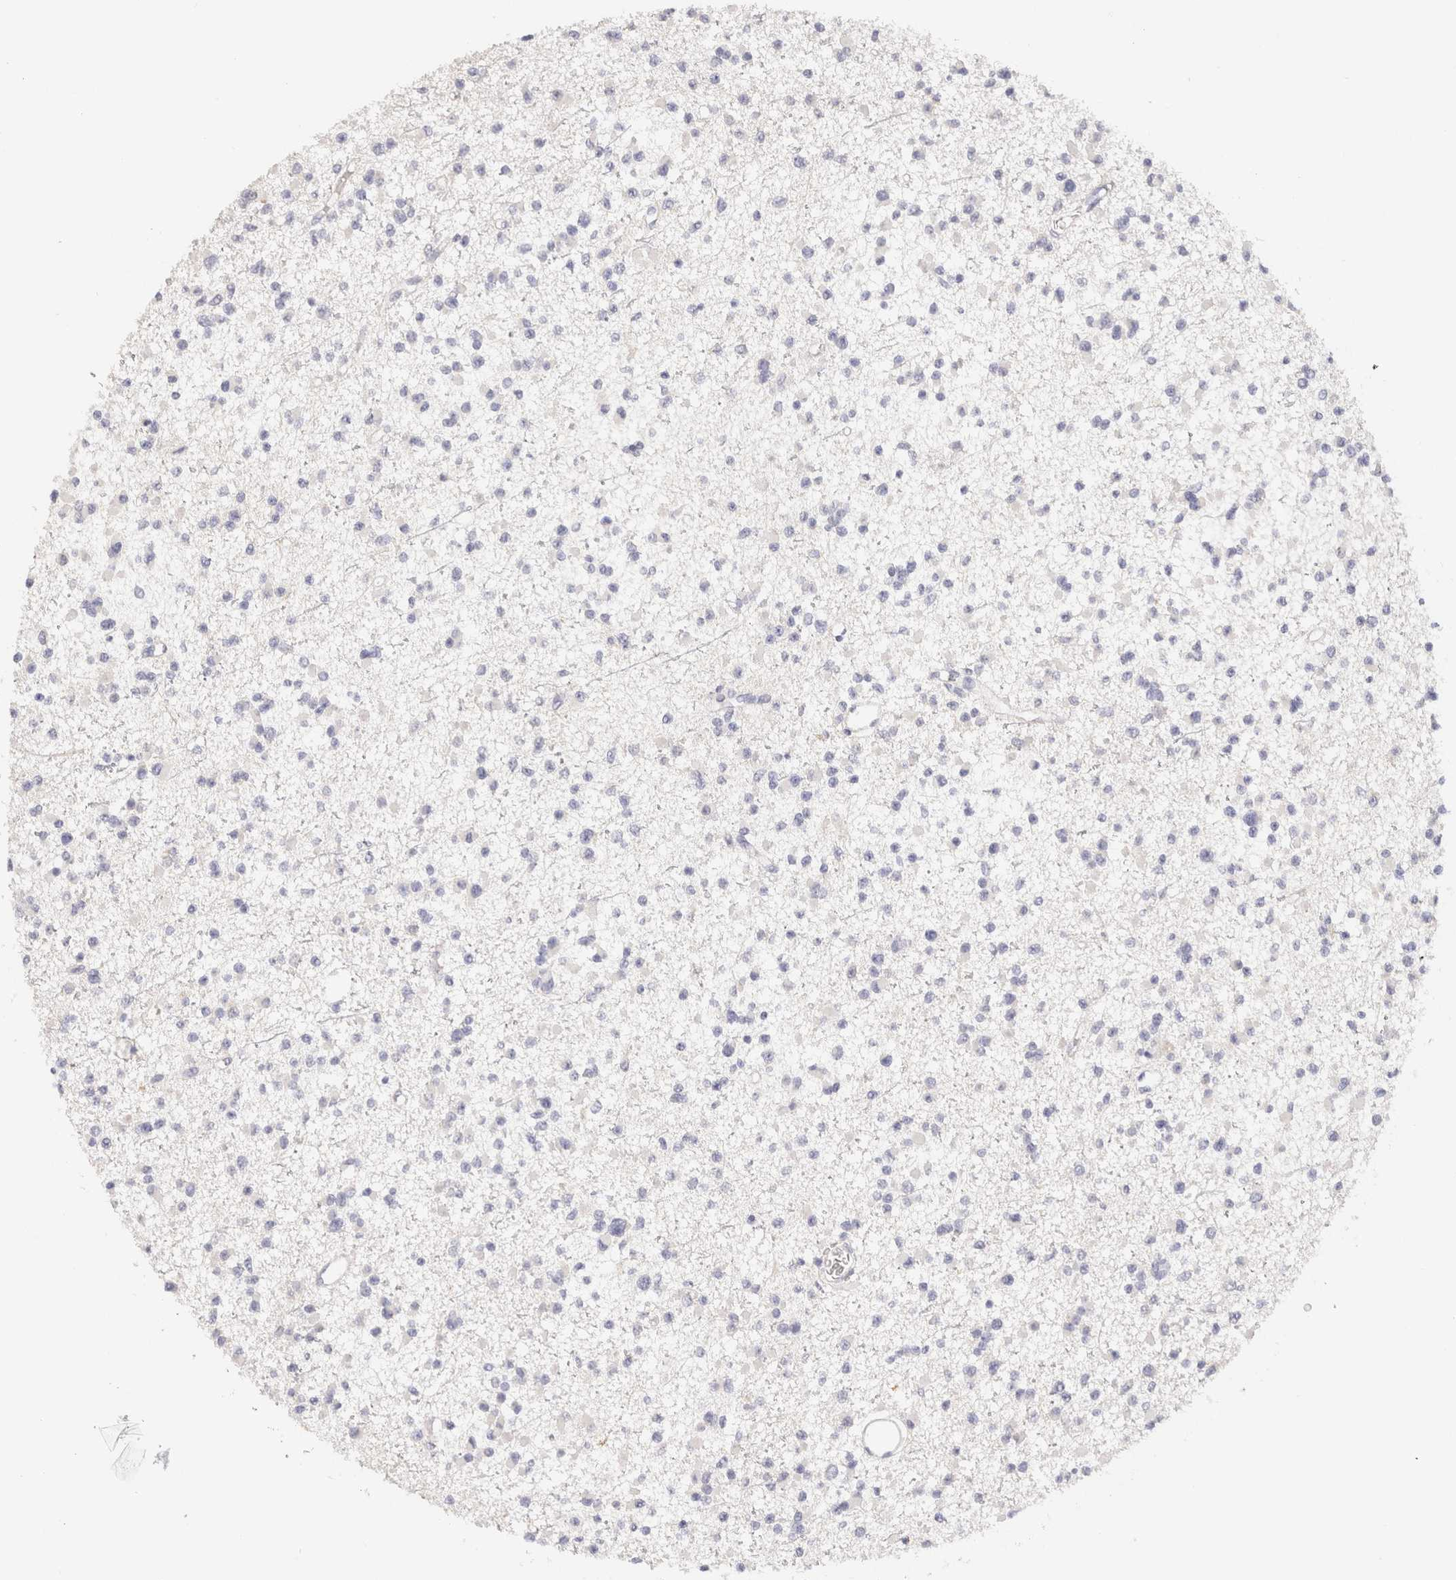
{"staining": {"intensity": "negative", "quantity": "none", "location": "none"}, "tissue": "glioma", "cell_type": "Tumor cells", "image_type": "cancer", "snomed": [{"axis": "morphology", "description": "Glioma, malignant, Low grade"}, {"axis": "topography", "description": "Brain"}], "caption": "Immunohistochemical staining of human malignant glioma (low-grade) exhibits no significant expression in tumor cells. Nuclei are stained in blue.", "gene": "SCGB2A2", "patient": {"sex": "female", "age": 22}}